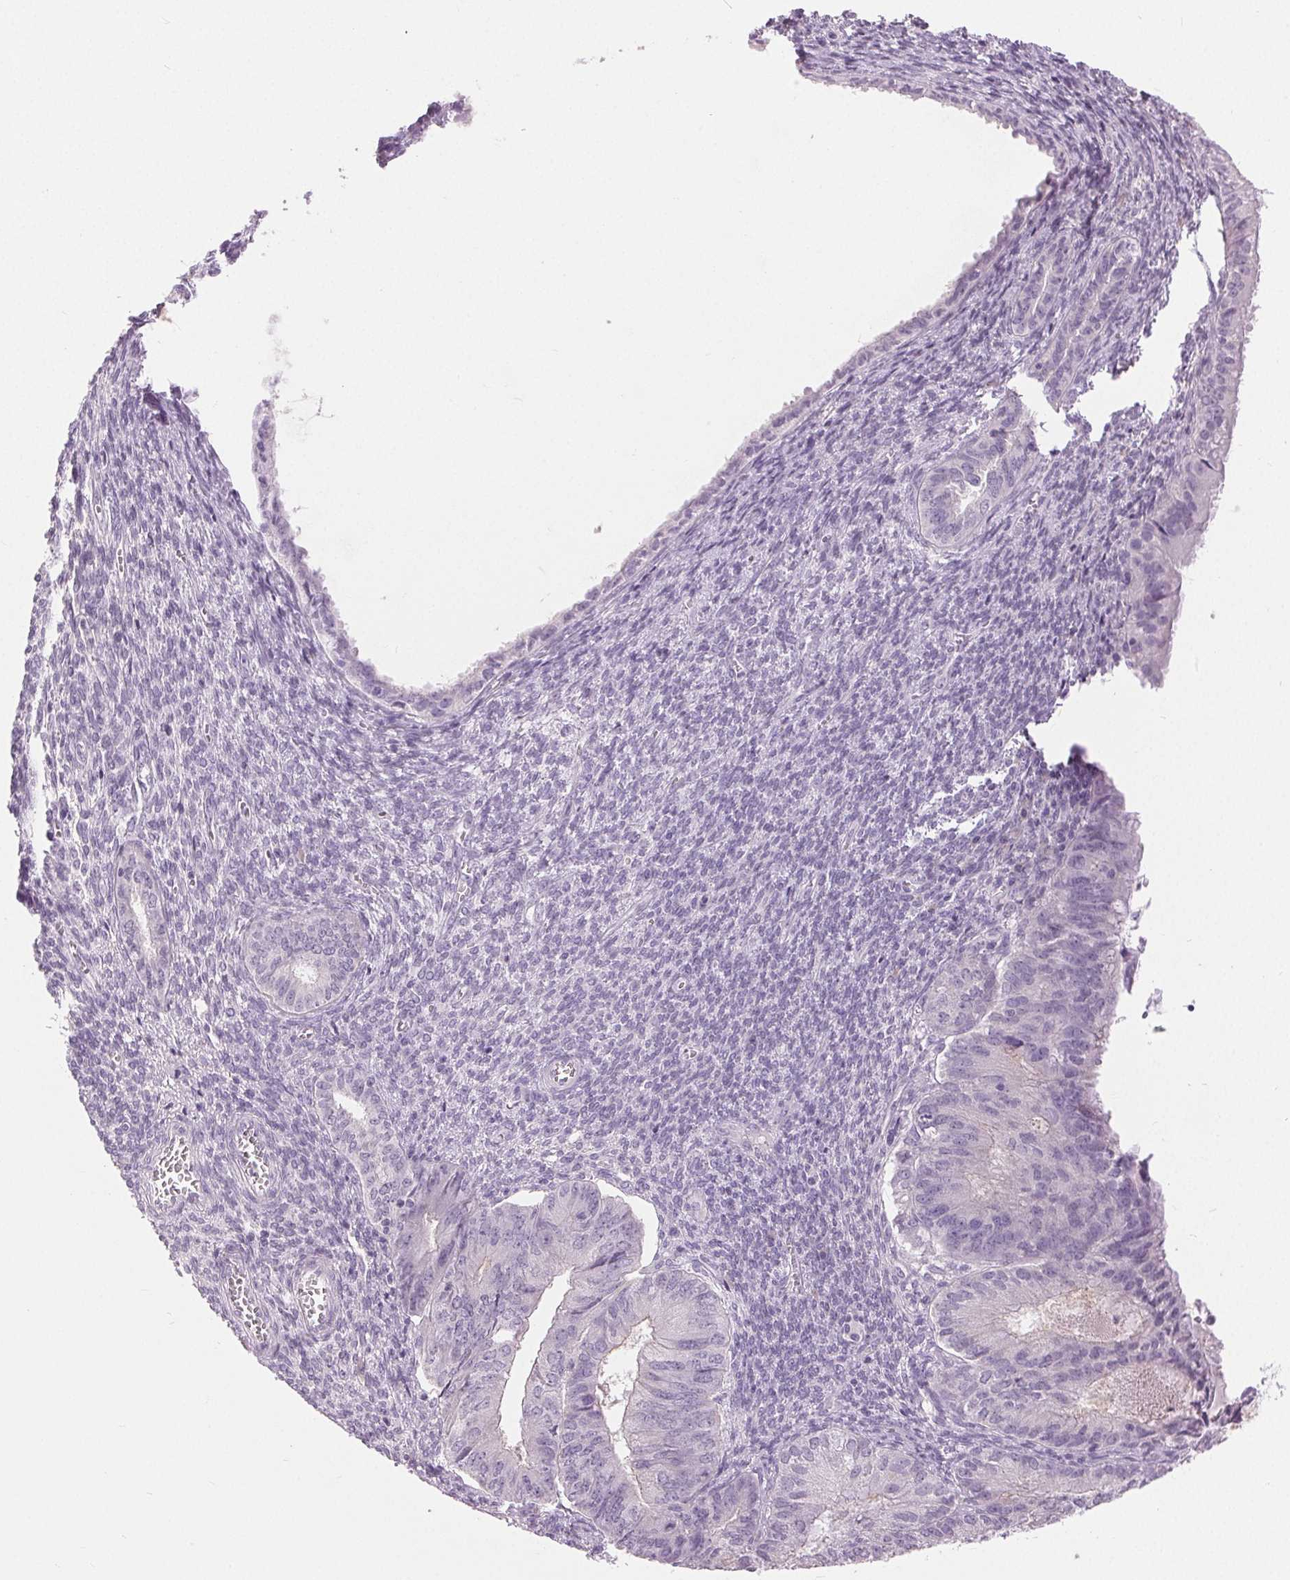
{"staining": {"intensity": "negative", "quantity": "none", "location": "none"}, "tissue": "endometrial cancer", "cell_type": "Tumor cells", "image_type": "cancer", "snomed": [{"axis": "morphology", "description": "Adenocarcinoma, NOS"}, {"axis": "topography", "description": "Endometrium"}], "caption": "This is an immunohistochemistry (IHC) photomicrograph of endometrial cancer (adenocarcinoma). There is no positivity in tumor cells.", "gene": "DSG3", "patient": {"sex": "female", "age": 86}}